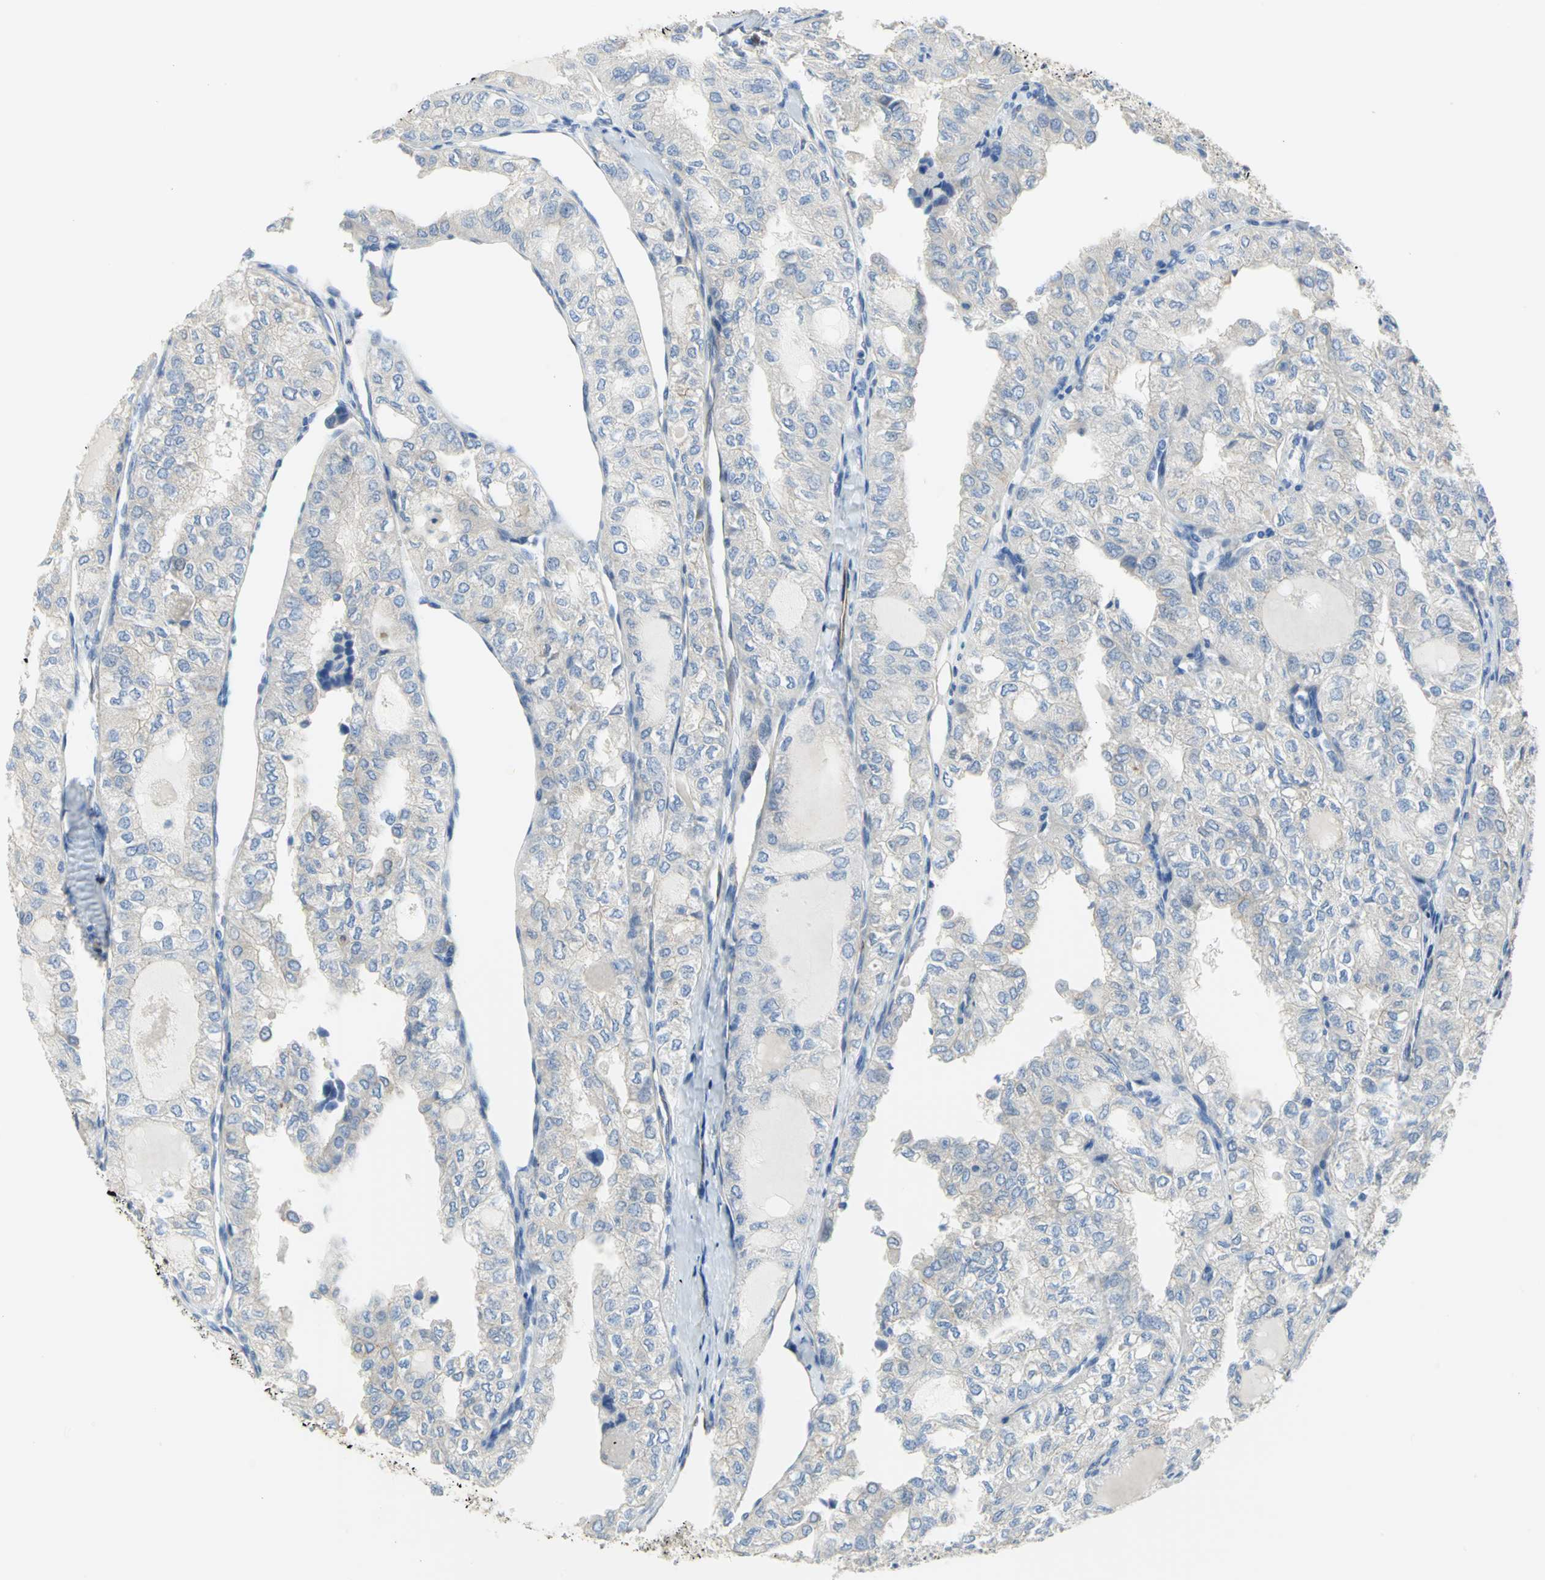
{"staining": {"intensity": "moderate", "quantity": "25%-75%", "location": "cytoplasmic/membranous"}, "tissue": "thyroid cancer", "cell_type": "Tumor cells", "image_type": "cancer", "snomed": [{"axis": "morphology", "description": "Follicular adenoma carcinoma, NOS"}, {"axis": "topography", "description": "Thyroid gland"}], "caption": "Tumor cells exhibit moderate cytoplasmic/membranous positivity in approximately 25%-75% of cells in follicular adenoma carcinoma (thyroid).", "gene": "FLNB", "patient": {"sex": "male", "age": 75}}